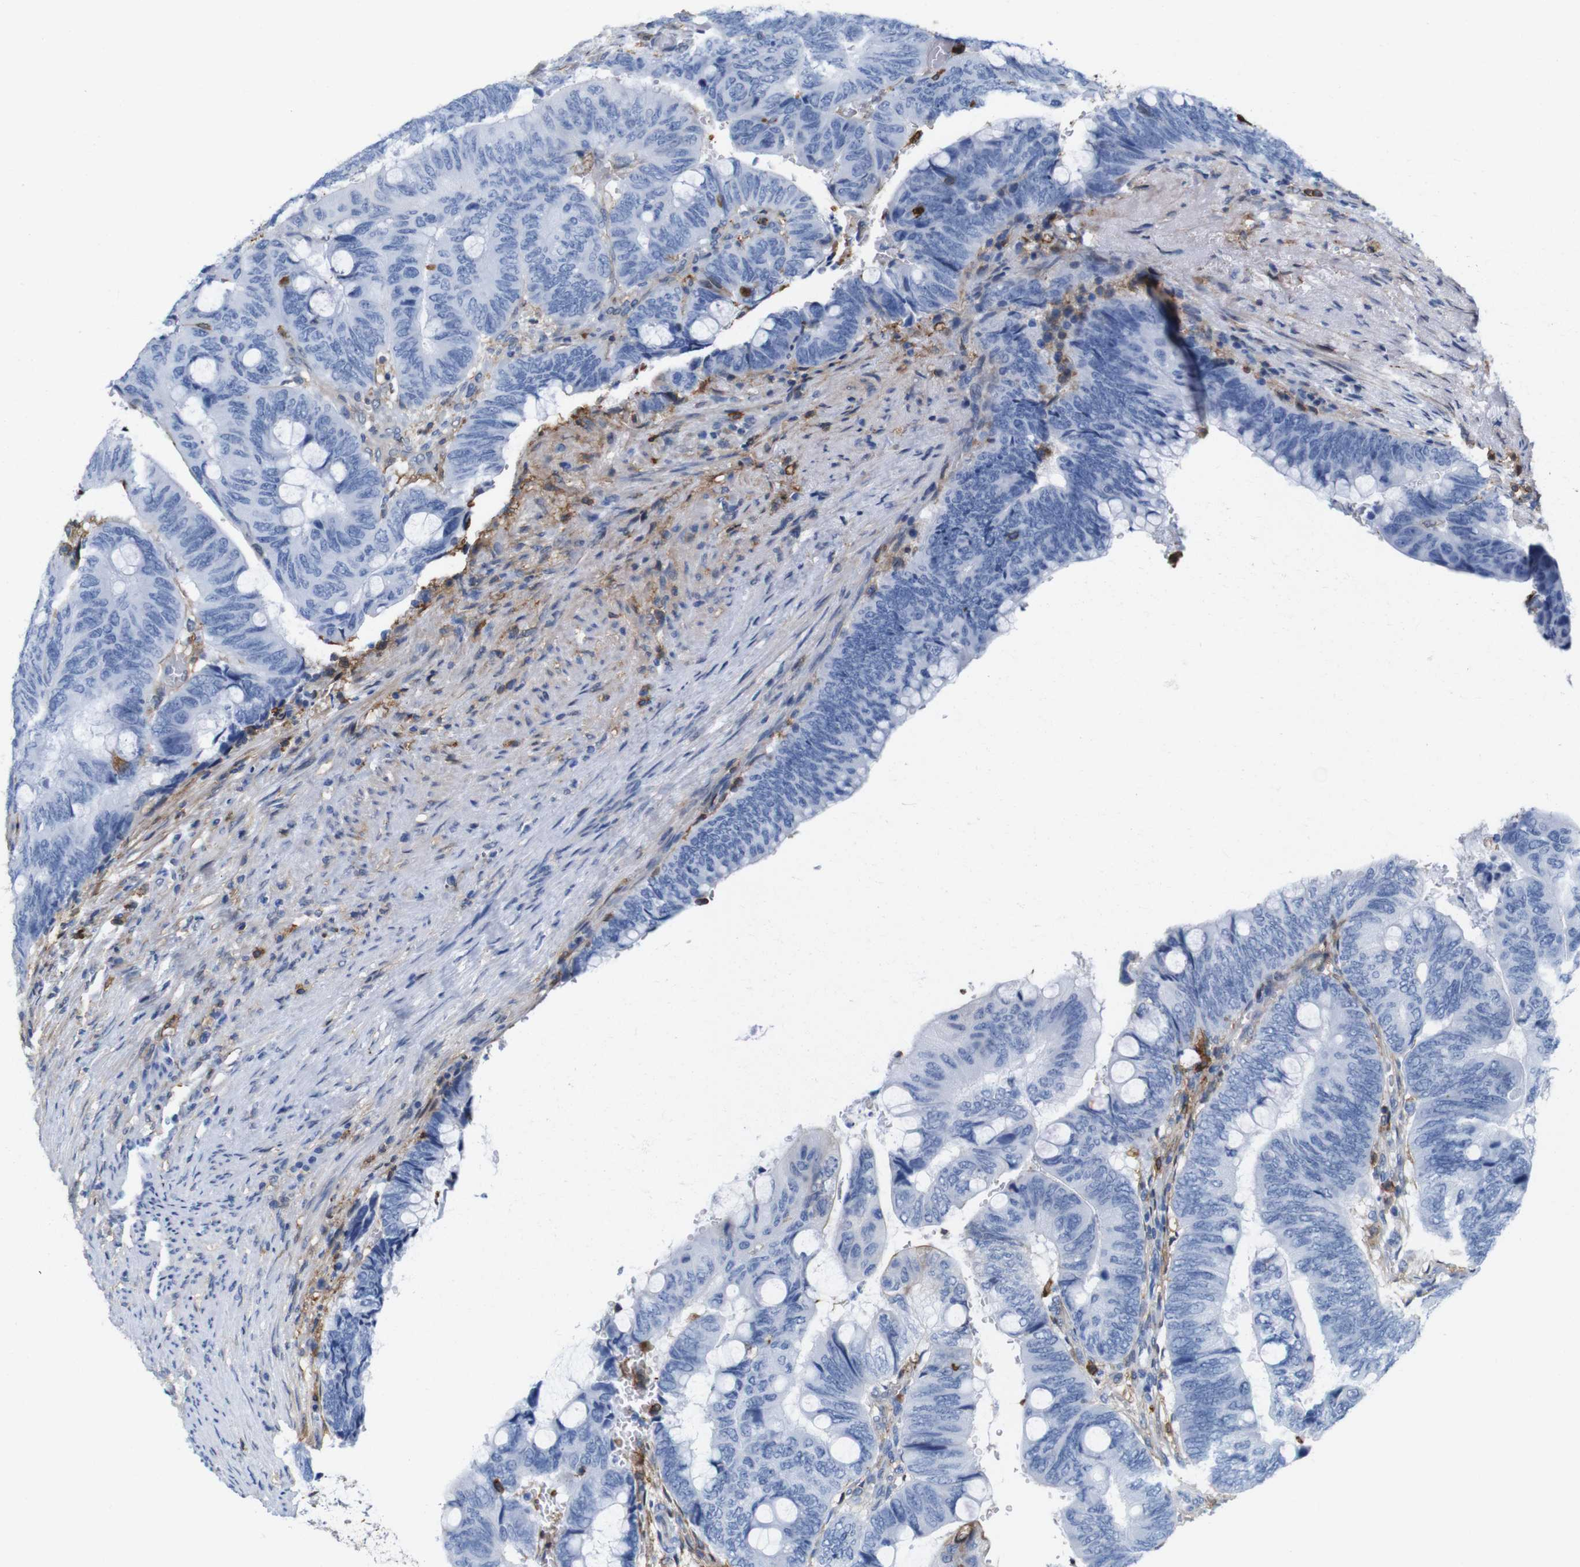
{"staining": {"intensity": "negative", "quantity": "none", "location": "none"}, "tissue": "colorectal cancer", "cell_type": "Tumor cells", "image_type": "cancer", "snomed": [{"axis": "morphology", "description": "Normal tissue, NOS"}, {"axis": "morphology", "description": "Adenocarcinoma, NOS"}, {"axis": "topography", "description": "Rectum"}, {"axis": "topography", "description": "Peripheral nerve tissue"}], "caption": "Immunohistochemistry (IHC) image of neoplastic tissue: human colorectal cancer (adenocarcinoma) stained with DAB (3,3'-diaminobenzidine) shows no significant protein positivity in tumor cells.", "gene": "ANXA1", "patient": {"sex": "male", "age": 92}}